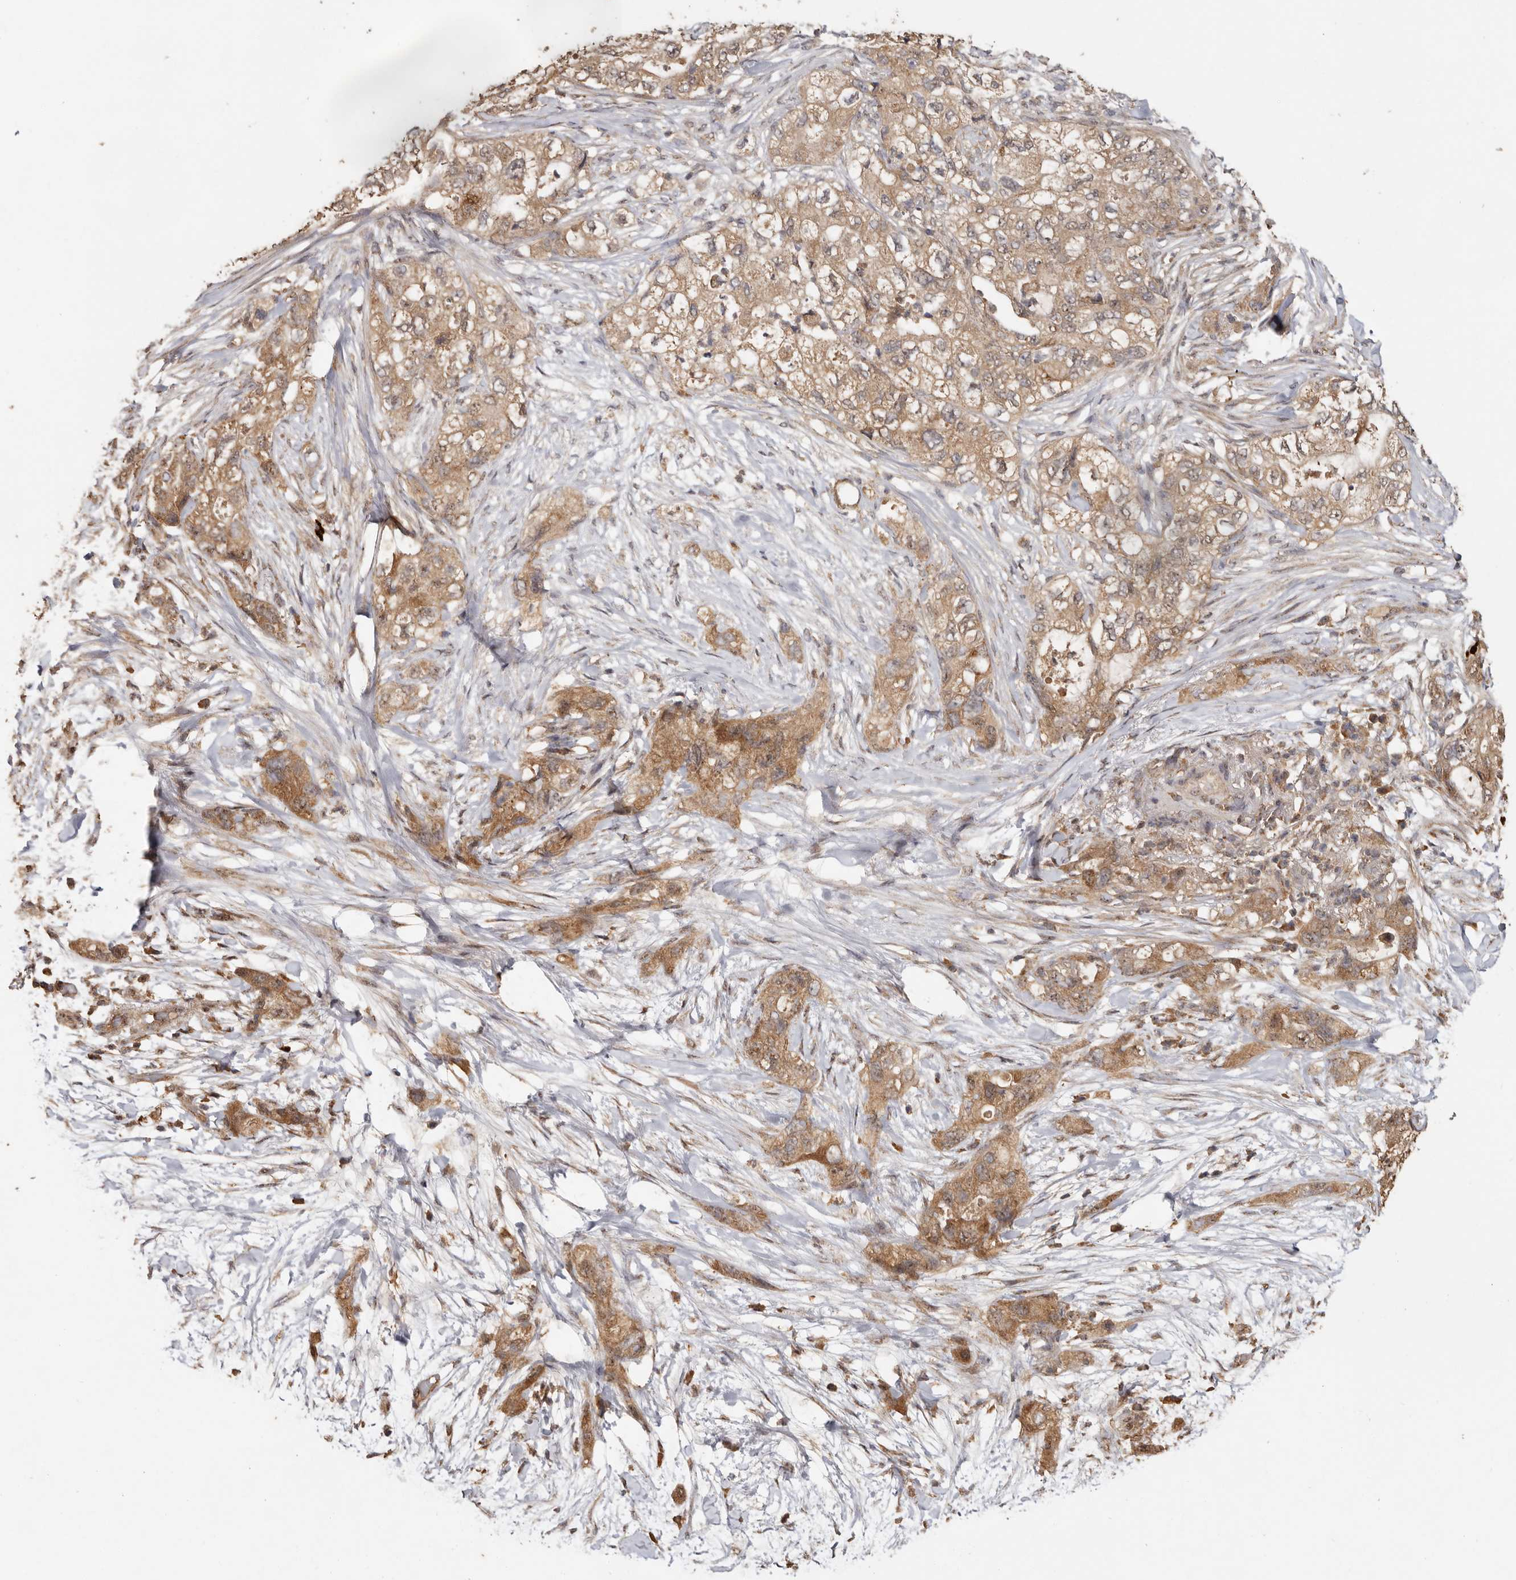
{"staining": {"intensity": "moderate", "quantity": ">75%", "location": "cytoplasmic/membranous"}, "tissue": "pancreatic cancer", "cell_type": "Tumor cells", "image_type": "cancer", "snomed": [{"axis": "morphology", "description": "Adenocarcinoma, NOS"}, {"axis": "topography", "description": "Pancreas"}], "caption": "Pancreatic cancer (adenocarcinoma) stained with a protein marker reveals moderate staining in tumor cells.", "gene": "RWDD1", "patient": {"sex": "female", "age": 73}}